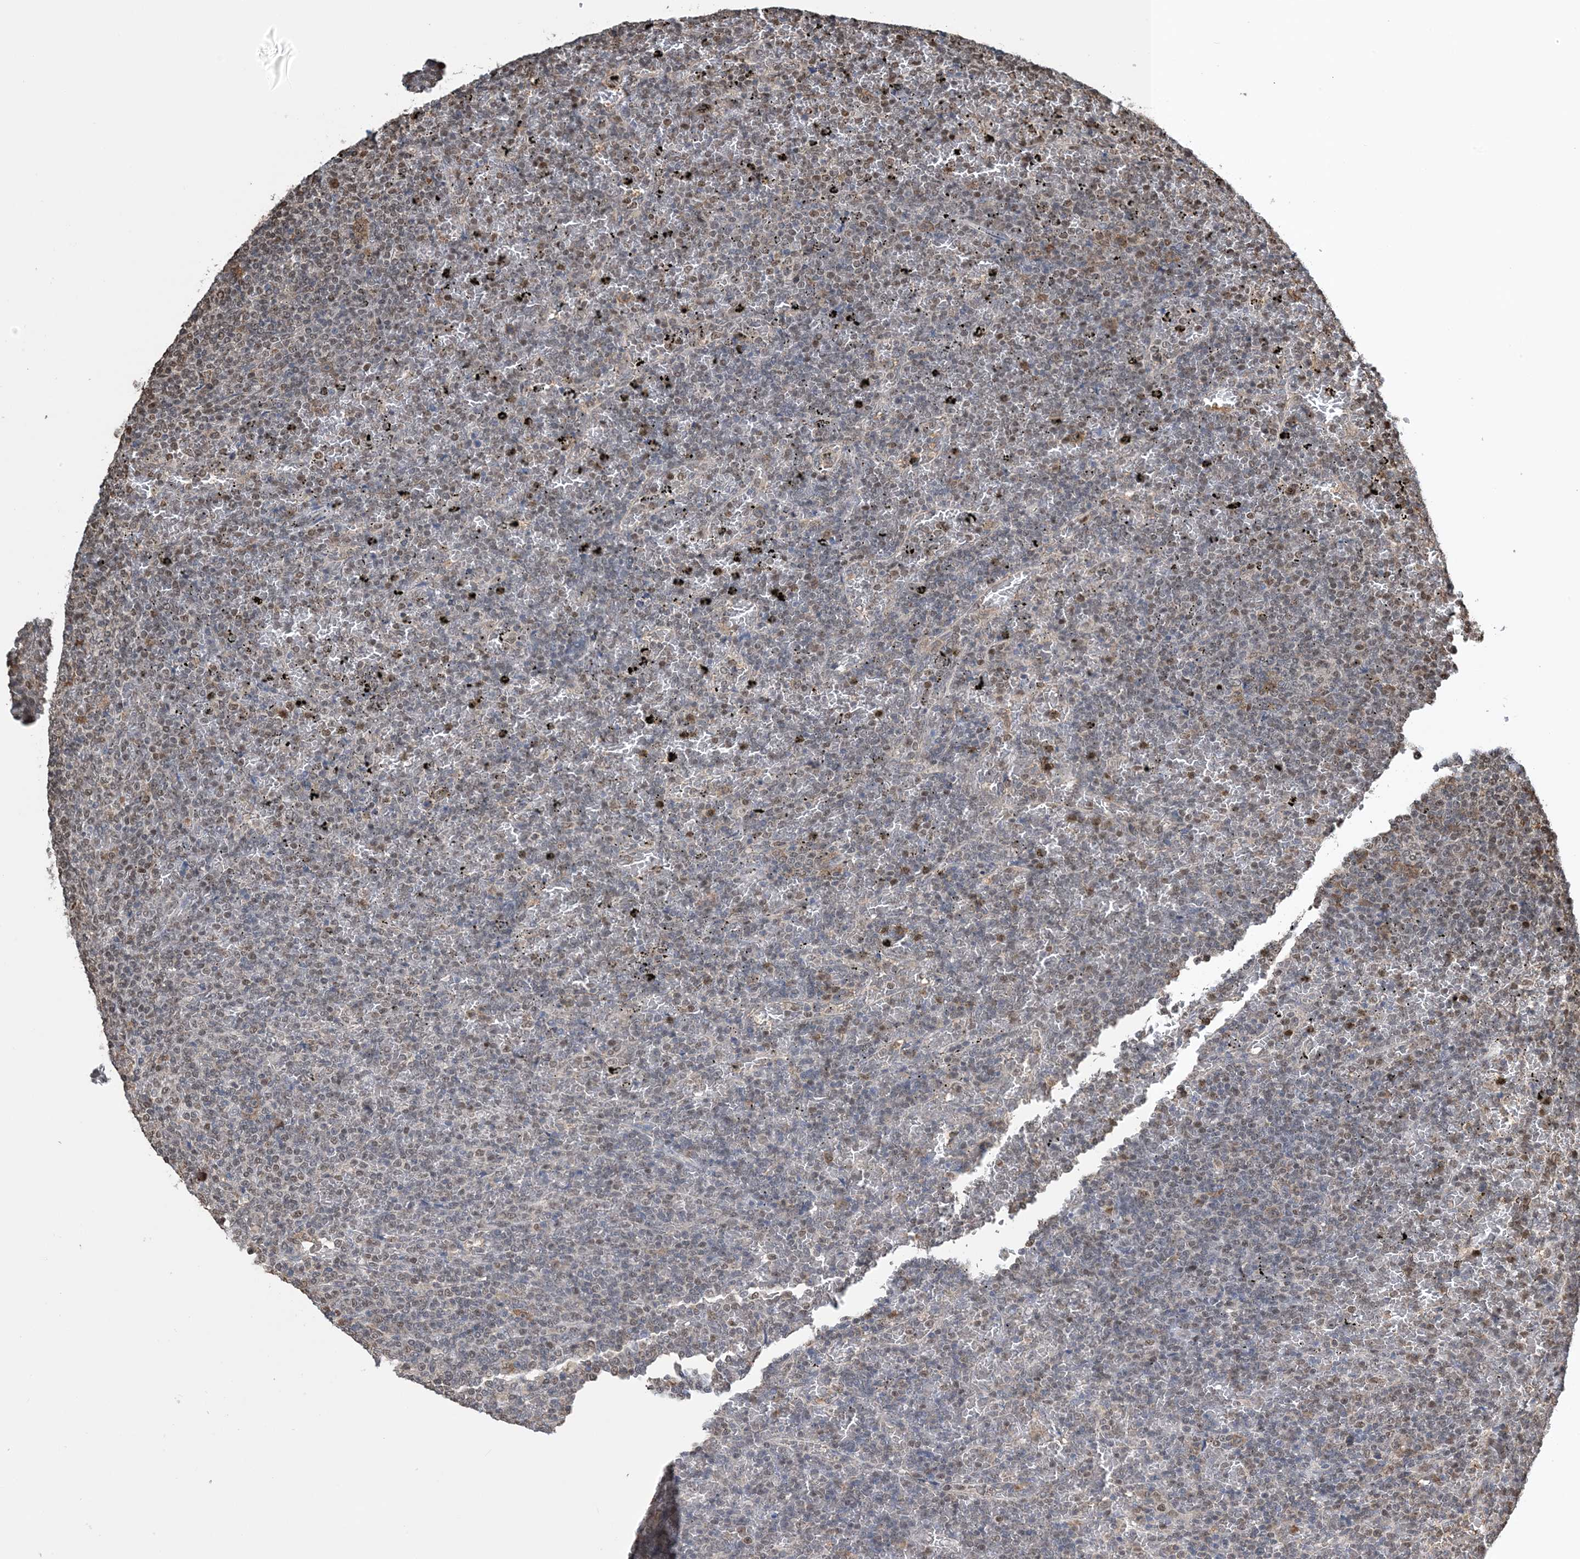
{"staining": {"intensity": "moderate", "quantity": "25%-75%", "location": "nuclear"}, "tissue": "lymphoma", "cell_type": "Tumor cells", "image_type": "cancer", "snomed": [{"axis": "morphology", "description": "Malignant lymphoma, non-Hodgkin's type, Low grade"}, {"axis": "topography", "description": "Spleen"}], "caption": "Moderate nuclear positivity for a protein is appreciated in approximately 25%-75% of tumor cells of lymphoma using immunohistochemistry.", "gene": "HSPA1A", "patient": {"sex": "female", "age": 77}}